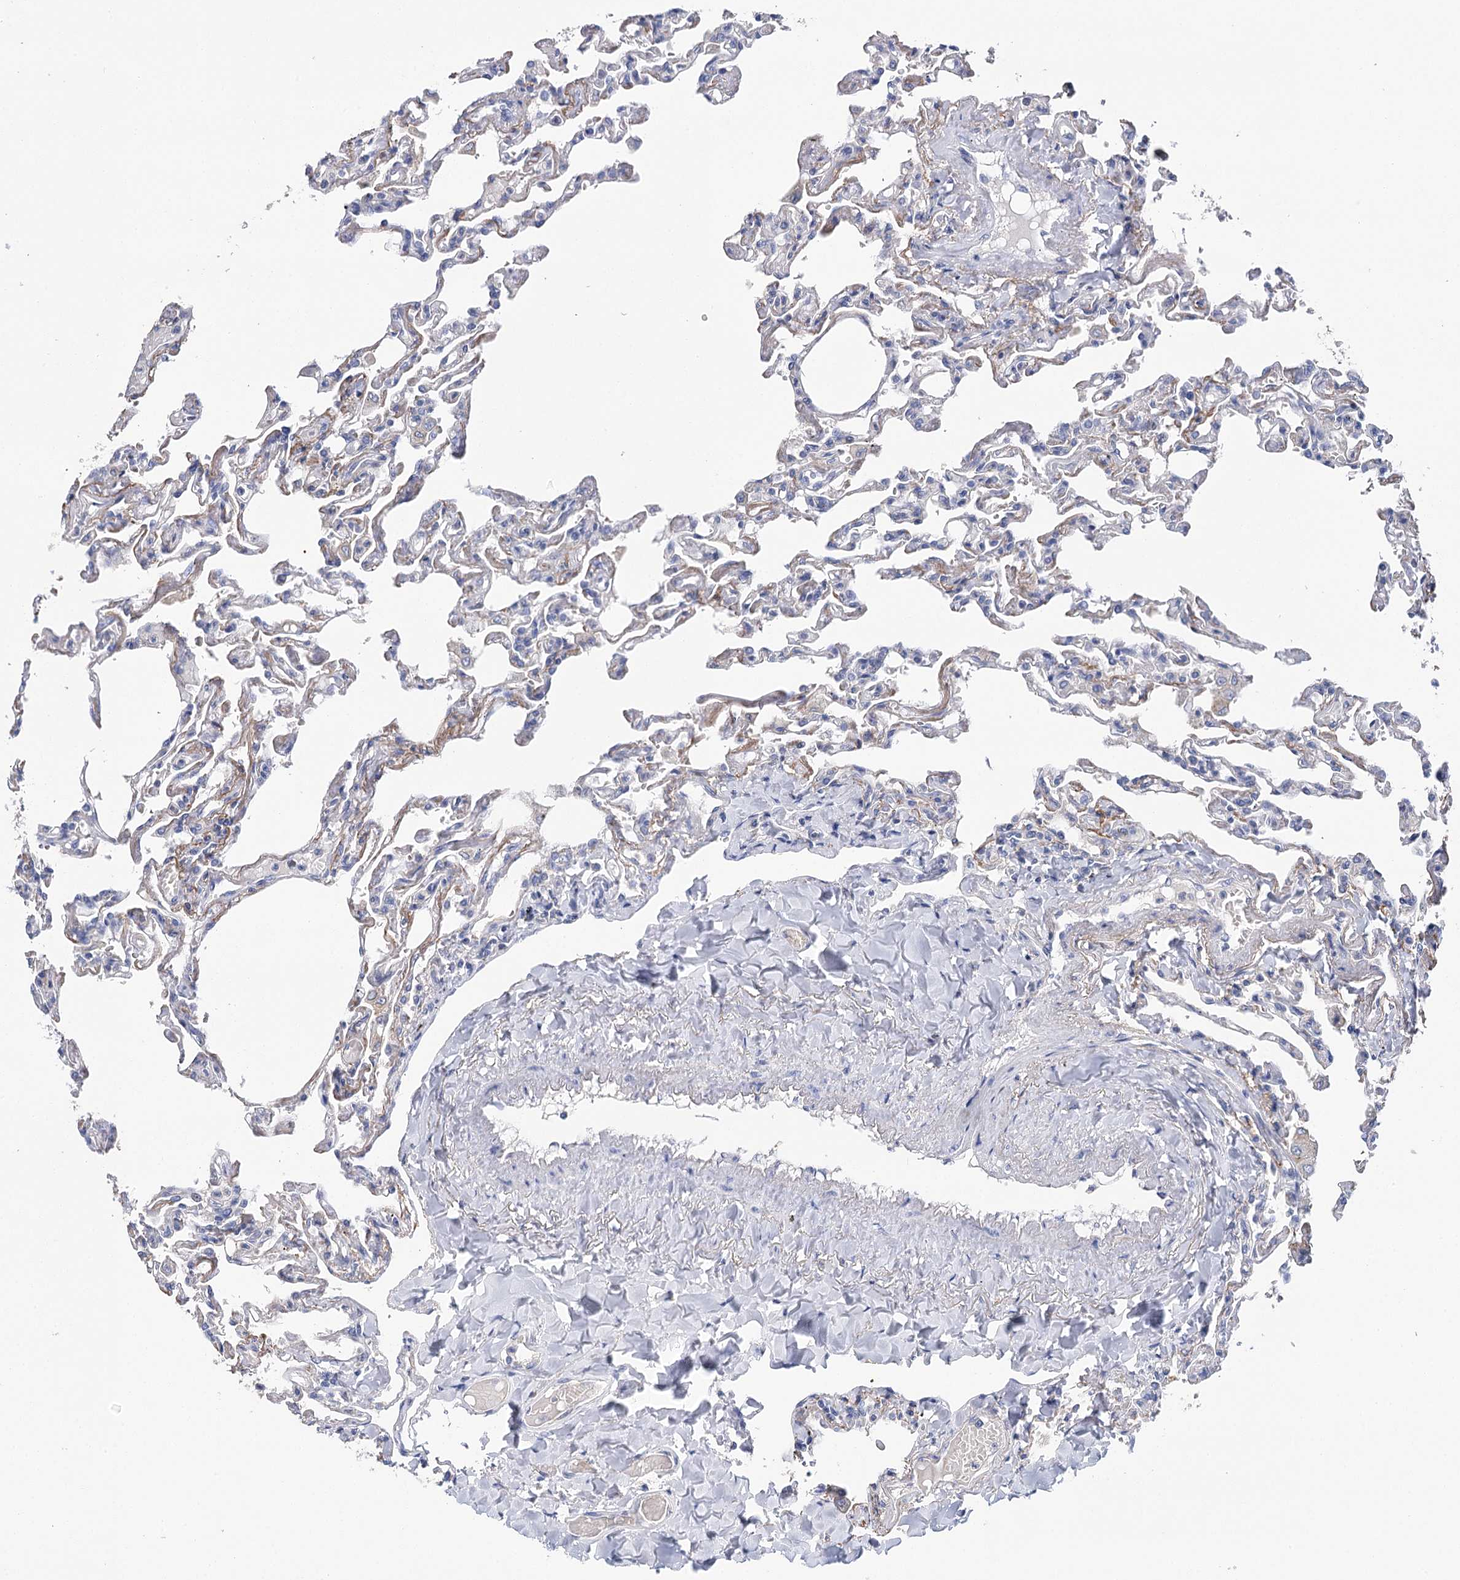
{"staining": {"intensity": "negative", "quantity": "none", "location": "none"}, "tissue": "lung", "cell_type": "Alveolar cells", "image_type": "normal", "snomed": [{"axis": "morphology", "description": "Normal tissue, NOS"}, {"axis": "topography", "description": "Lung"}], "caption": "This is an IHC micrograph of unremarkable lung. There is no expression in alveolar cells.", "gene": "EPYC", "patient": {"sex": "male", "age": 21}}